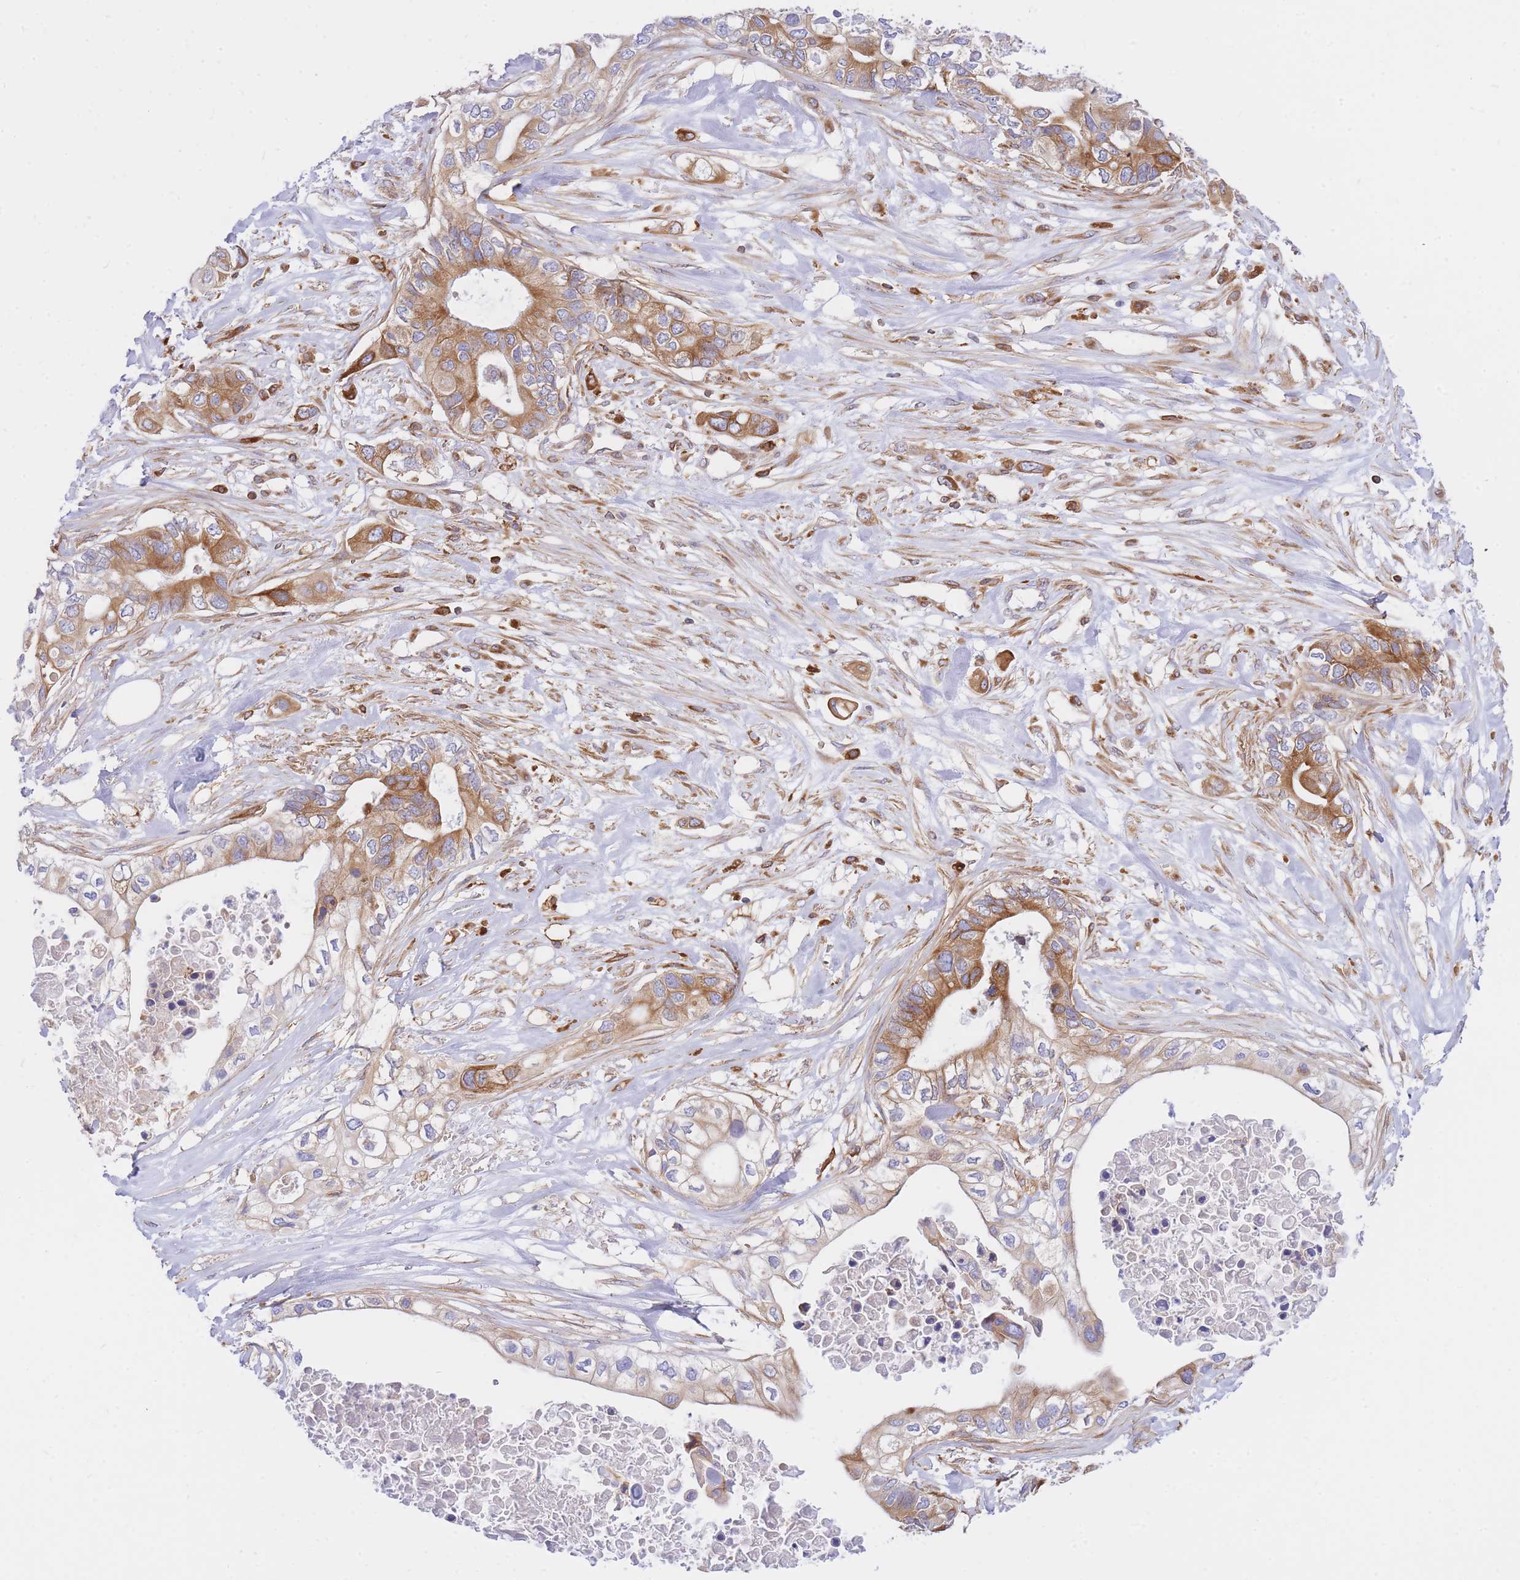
{"staining": {"intensity": "moderate", "quantity": "25%-75%", "location": "cytoplasmic/membranous"}, "tissue": "pancreatic cancer", "cell_type": "Tumor cells", "image_type": "cancer", "snomed": [{"axis": "morphology", "description": "Adenocarcinoma, NOS"}, {"axis": "topography", "description": "Pancreas"}], "caption": "A micrograph of pancreatic cancer stained for a protein shows moderate cytoplasmic/membranous brown staining in tumor cells. The protein is shown in brown color, while the nuclei are stained blue.", "gene": "REM1", "patient": {"sex": "female", "age": 63}}